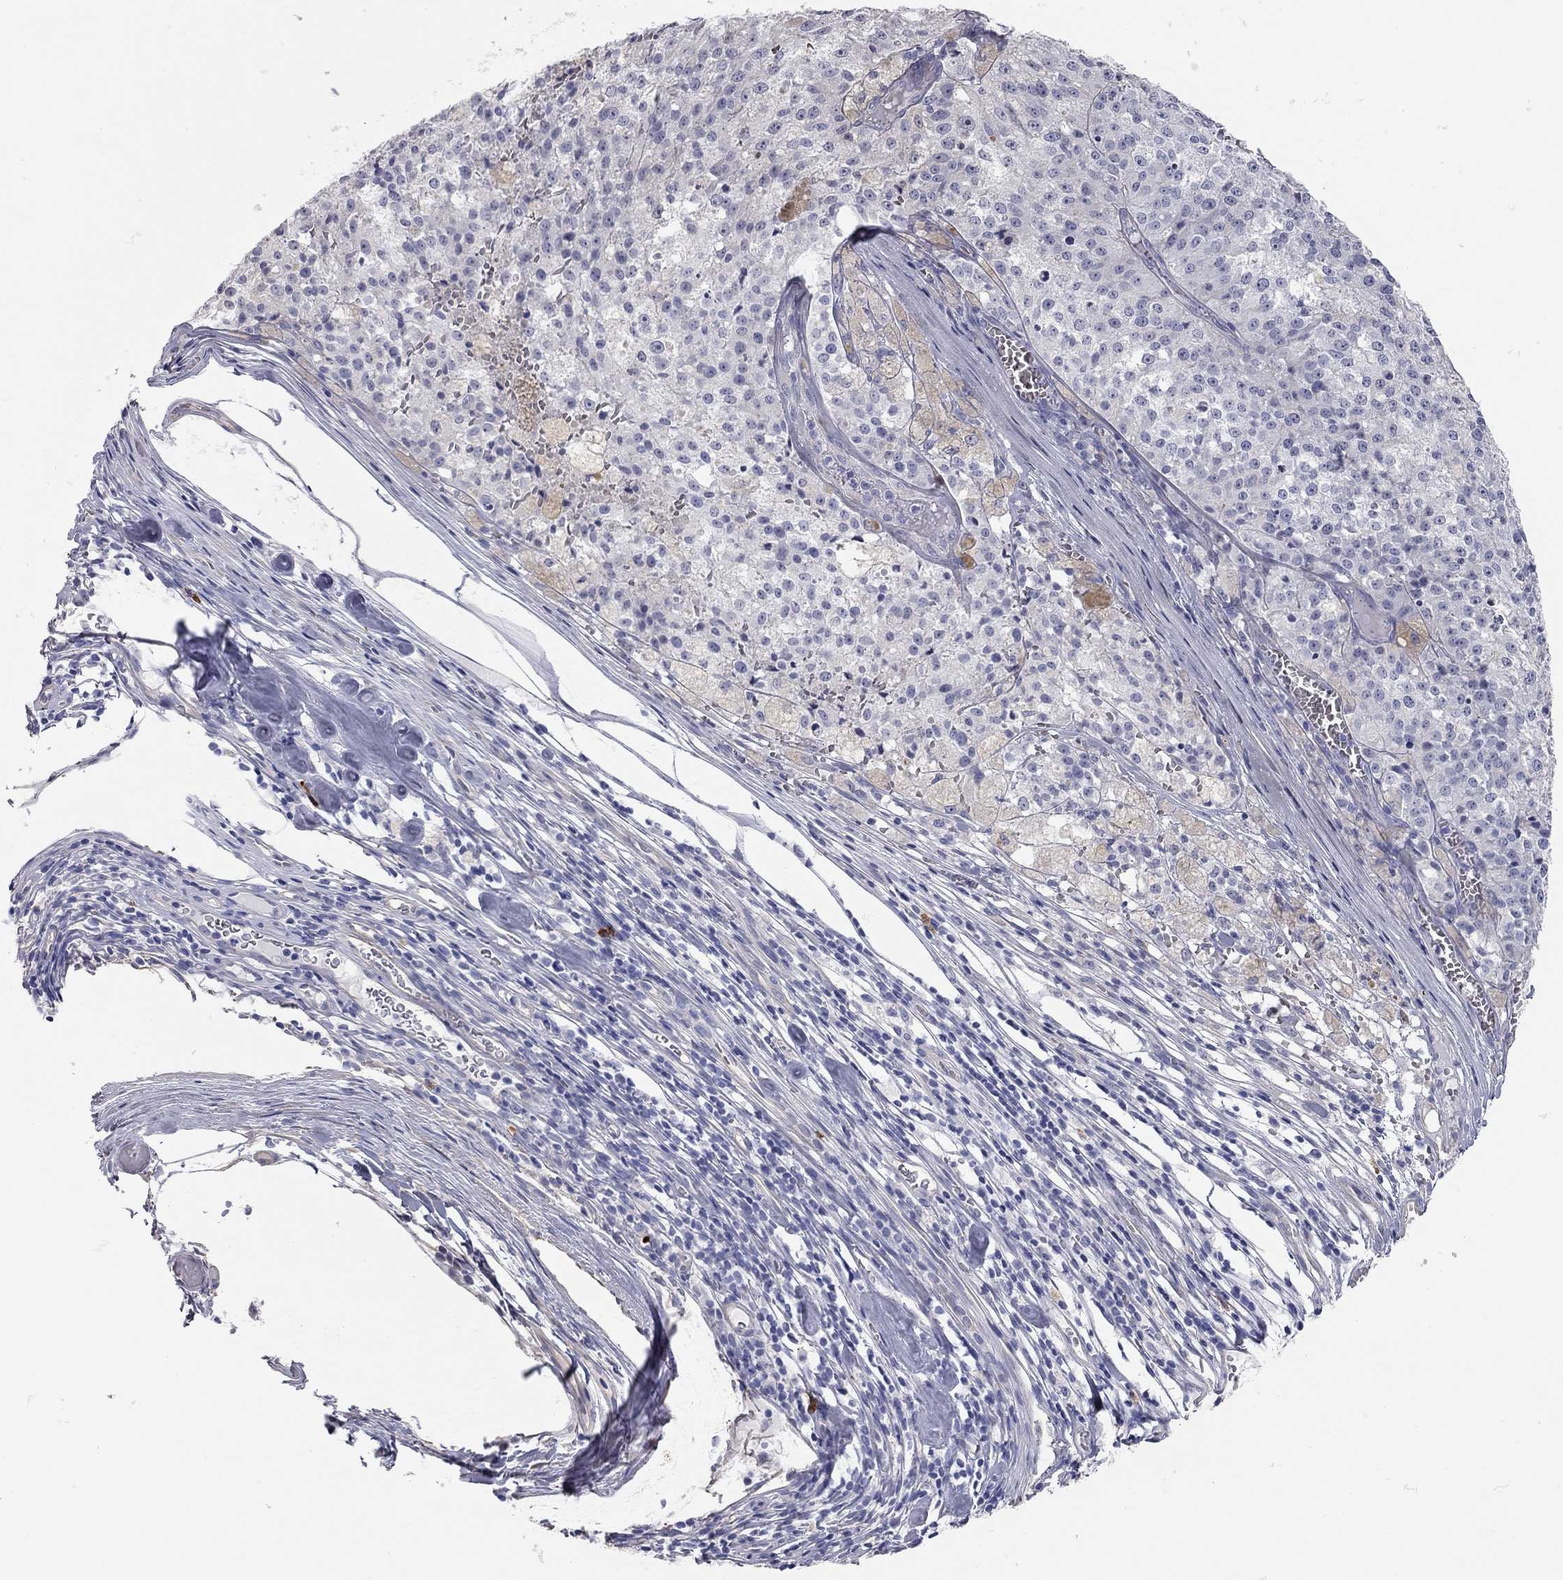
{"staining": {"intensity": "weak", "quantity": "<25%", "location": "cytoplasmic/membranous"}, "tissue": "melanoma", "cell_type": "Tumor cells", "image_type": "cancer", "snomed": [{"axis": "morphology", "description": "Malignant melanoma, Metastatic site"}, {"axis": "topography", "description": "Lymph node"}], "caption": "Histopathology image shows no protein expression in tumor cells of melanoma tissue.", "gene": "C10orf90", "patient": {"sex": "female", "age": 64}}